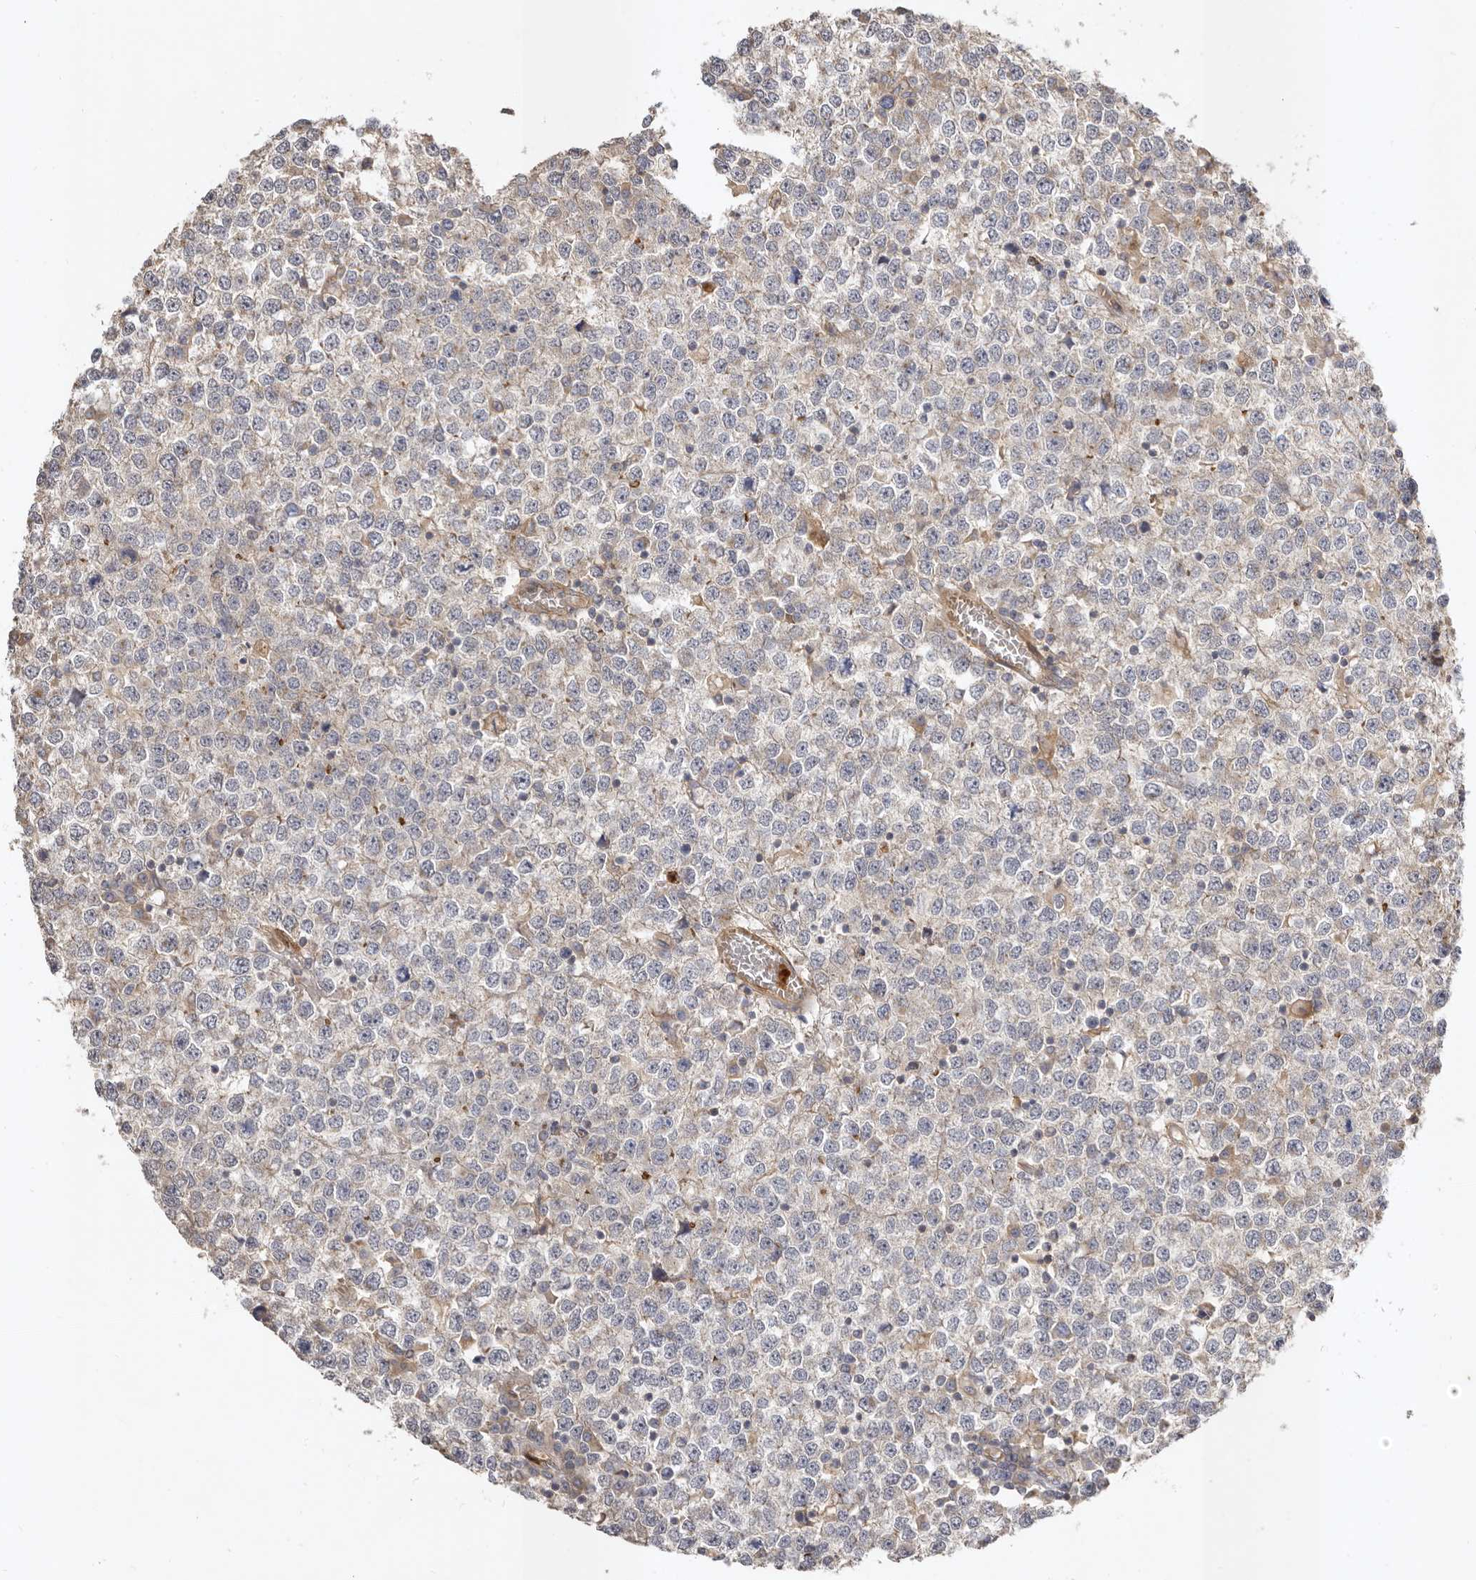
{"staining": {"intensity": "negative", "quantity": "none", "location": "none"}, "tissue": "testis cancer", "cell_type": "Tumor cells", "image_type": "cancer", "snomed": [{"axis": "morphology", "description": "Seminoma, NOS"}, {"axis": "topography", "description": "Testis"}], "caption": "The photomicrograph shows no significant staining in tumor cells of testis seminoma.", "gene": "ADAMTS9", "patient": {"sex": "male", "age": 65}}